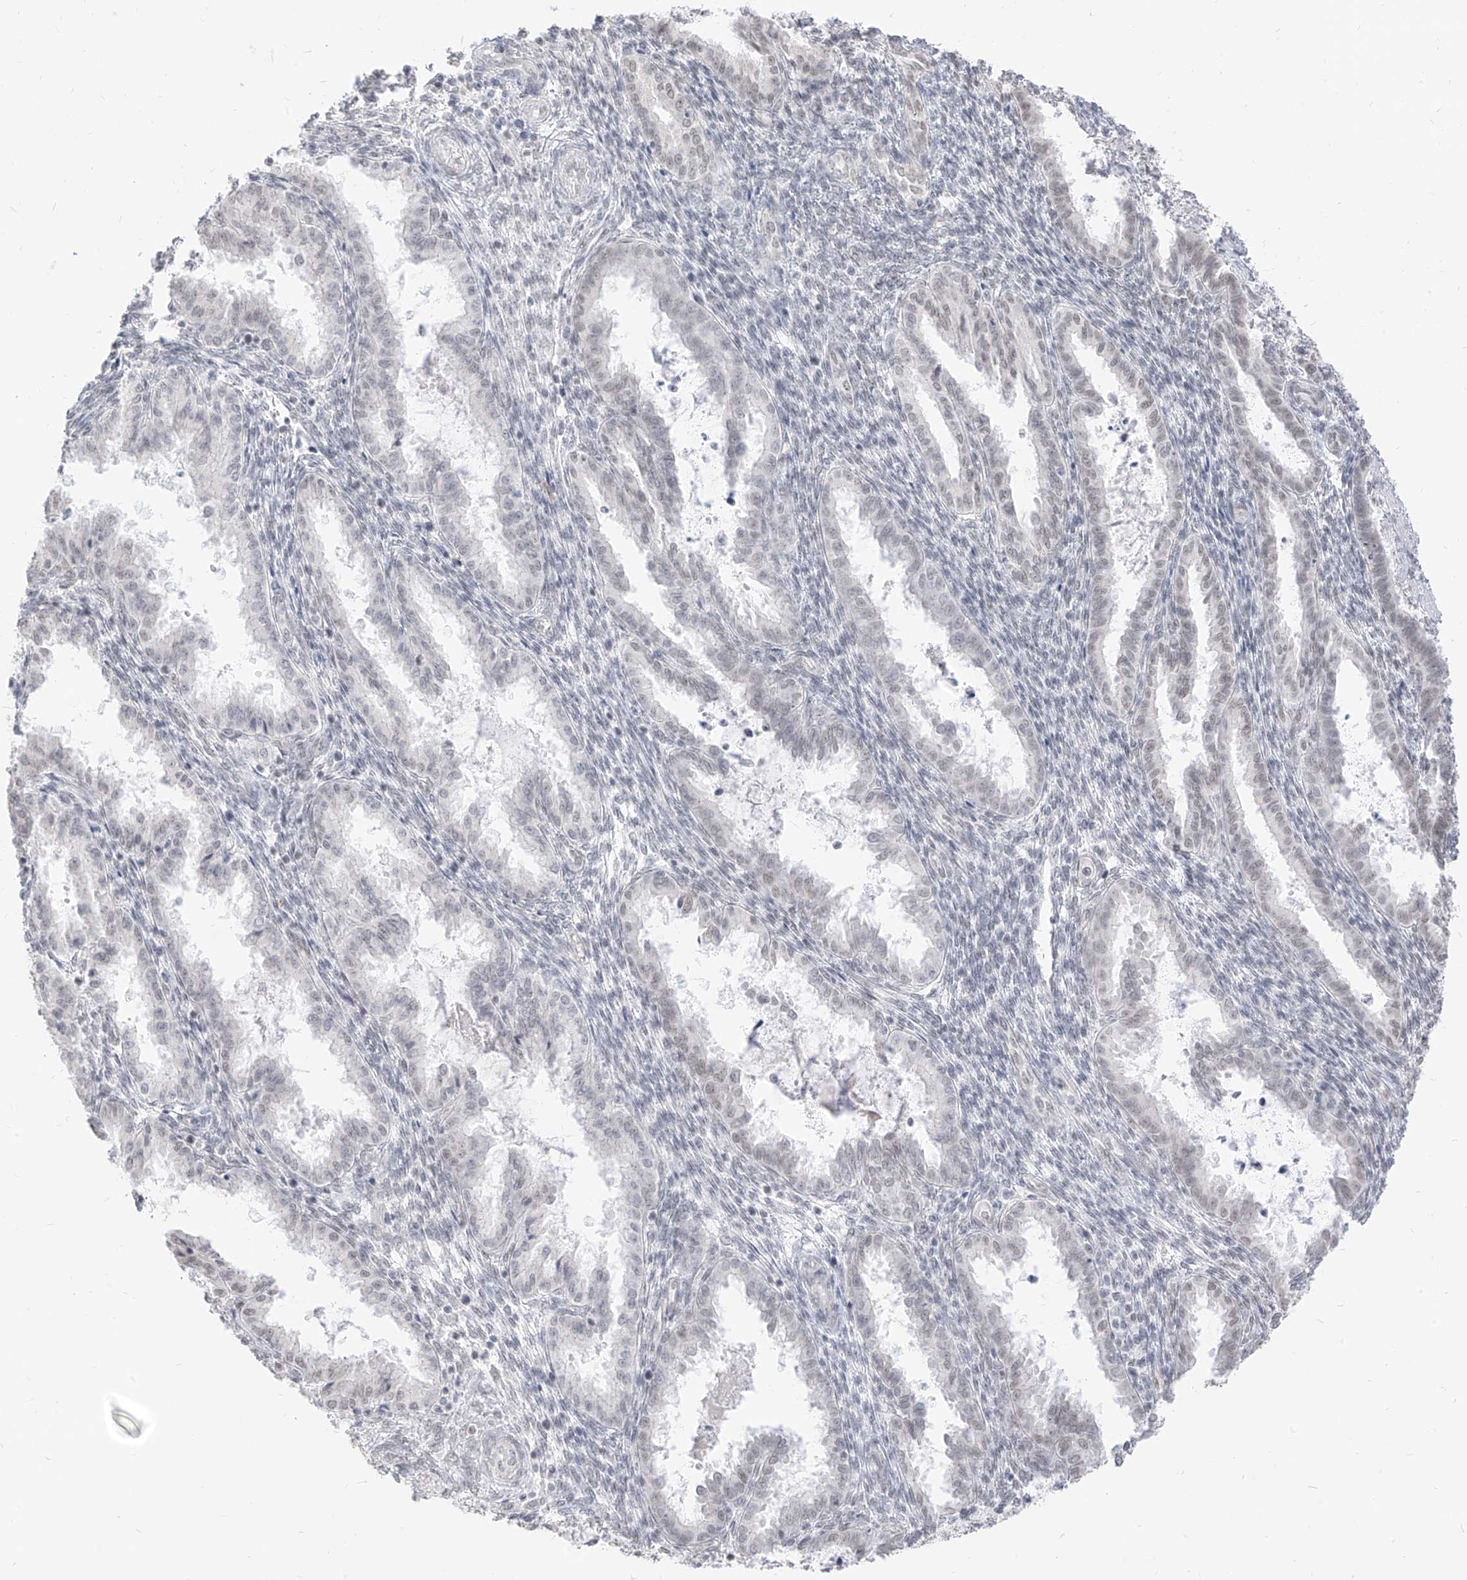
{"staining": {"intensity": "negative", "quantity": "none", "location": "none"}, "tissue": "endometrium", "cell_type": "Cells in endometrial stroma", "image_type": "normal", "snomed": [{"axis": "morphology", "description": "Normal tissue, NOS"}, {"axis": "topography", "description": "Endometrium"}], "caption": "Cells in endometrial stroma show no significant positivity in benign endometrium. (DAB immunohistochemistry (IHC) visualized using brightfield microscopy, high magnification).", "gene": "SUPT5H", "patient": {"sex": "female", "age": 33}}